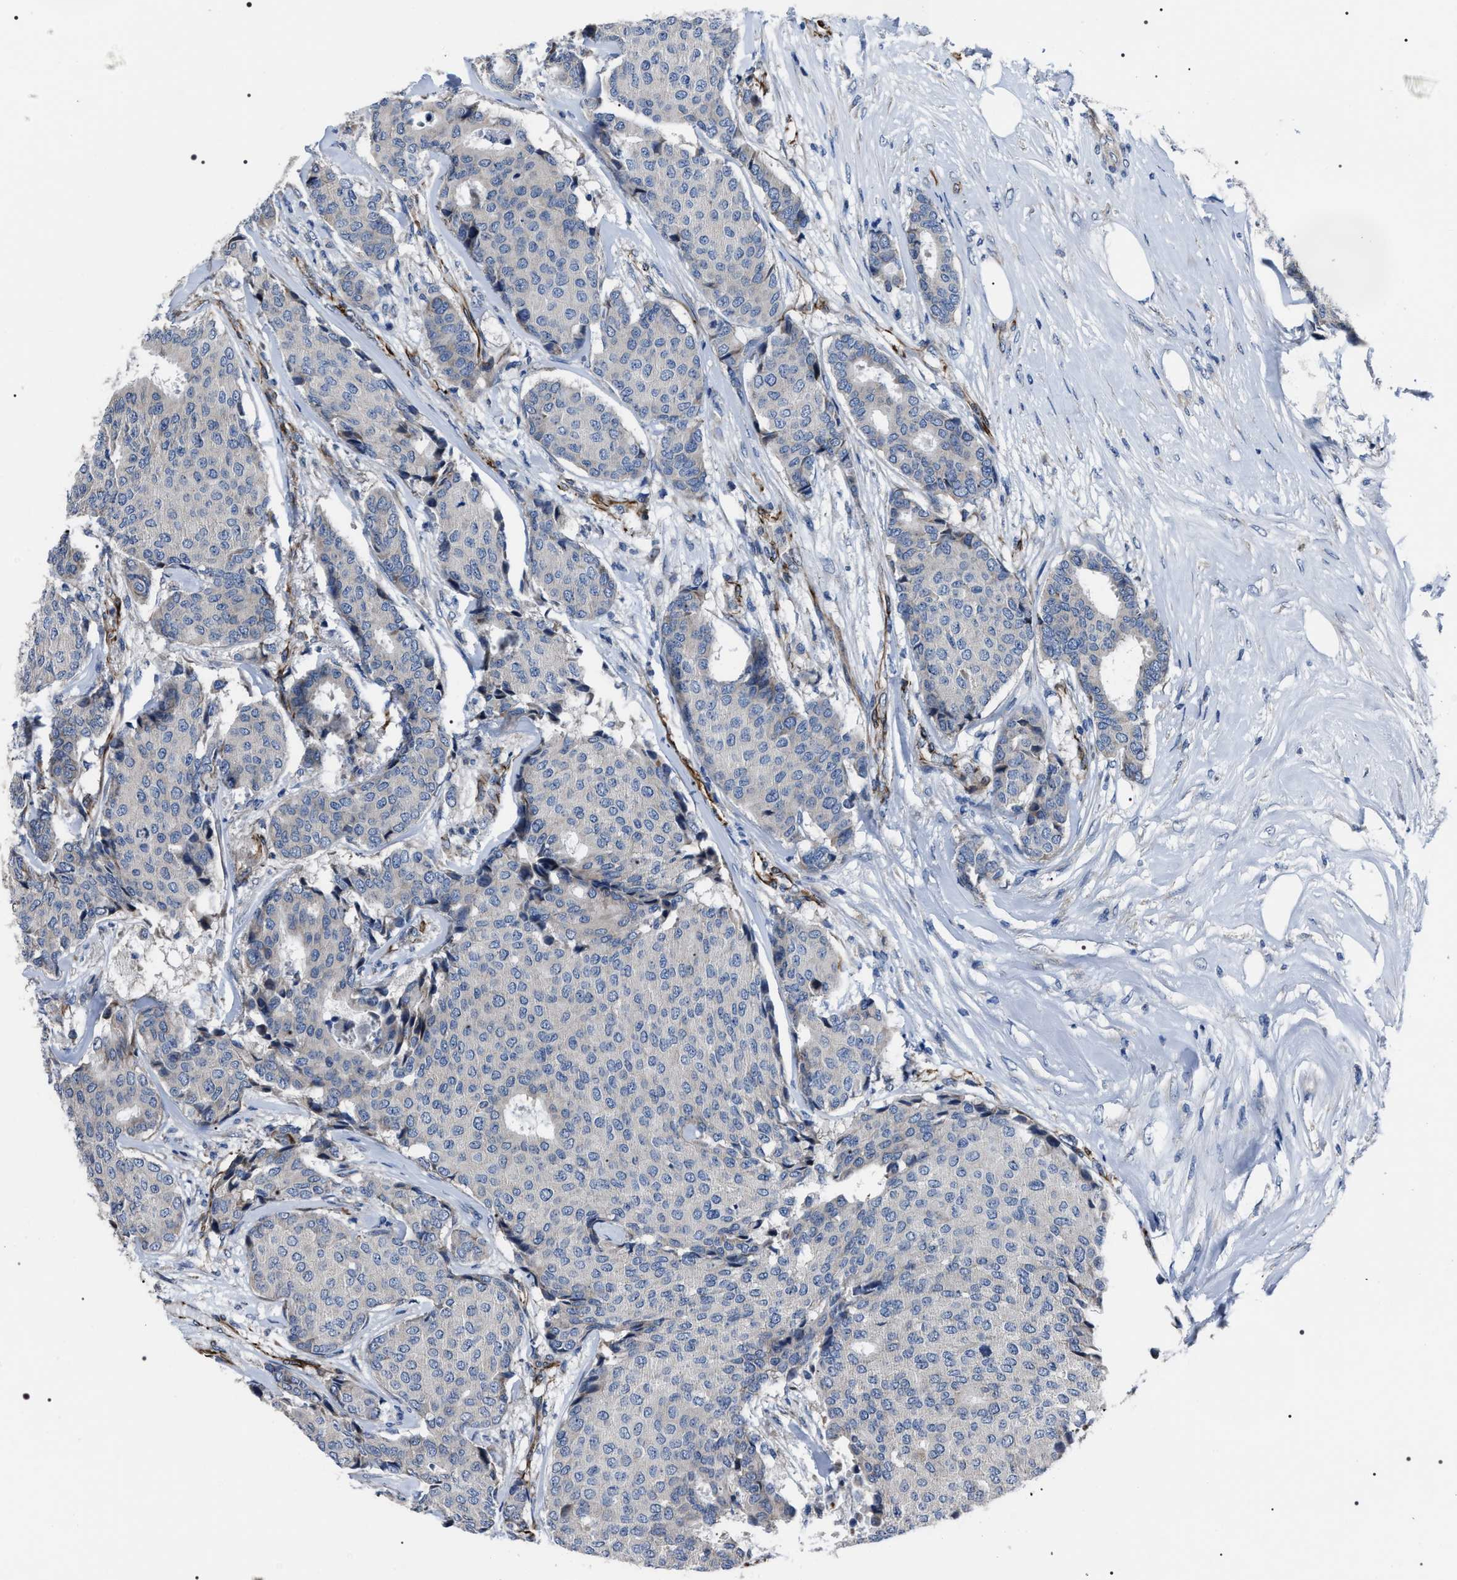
{"staining": {"intensity": "negative", "quantity": "none", "location": "none"}, "tissue": "breast cancer", "cell_type": "Tumor cells", "image_type": "cancer", "snomed": [{"axis": "morphology", "description": "Duct carcinoma"}, {"axis": "topography", "description": "Breast"}], "caption": "A photomicrograph of human breast infiltrating ductal carcinoma is negative for staining in tumor cells. The staining is performed using DAB brown chromogen with nuclei counter-stained in using hematoxylin.", "gene": "PKD1L1", "patient": {"sex": "female", "age": 75}}